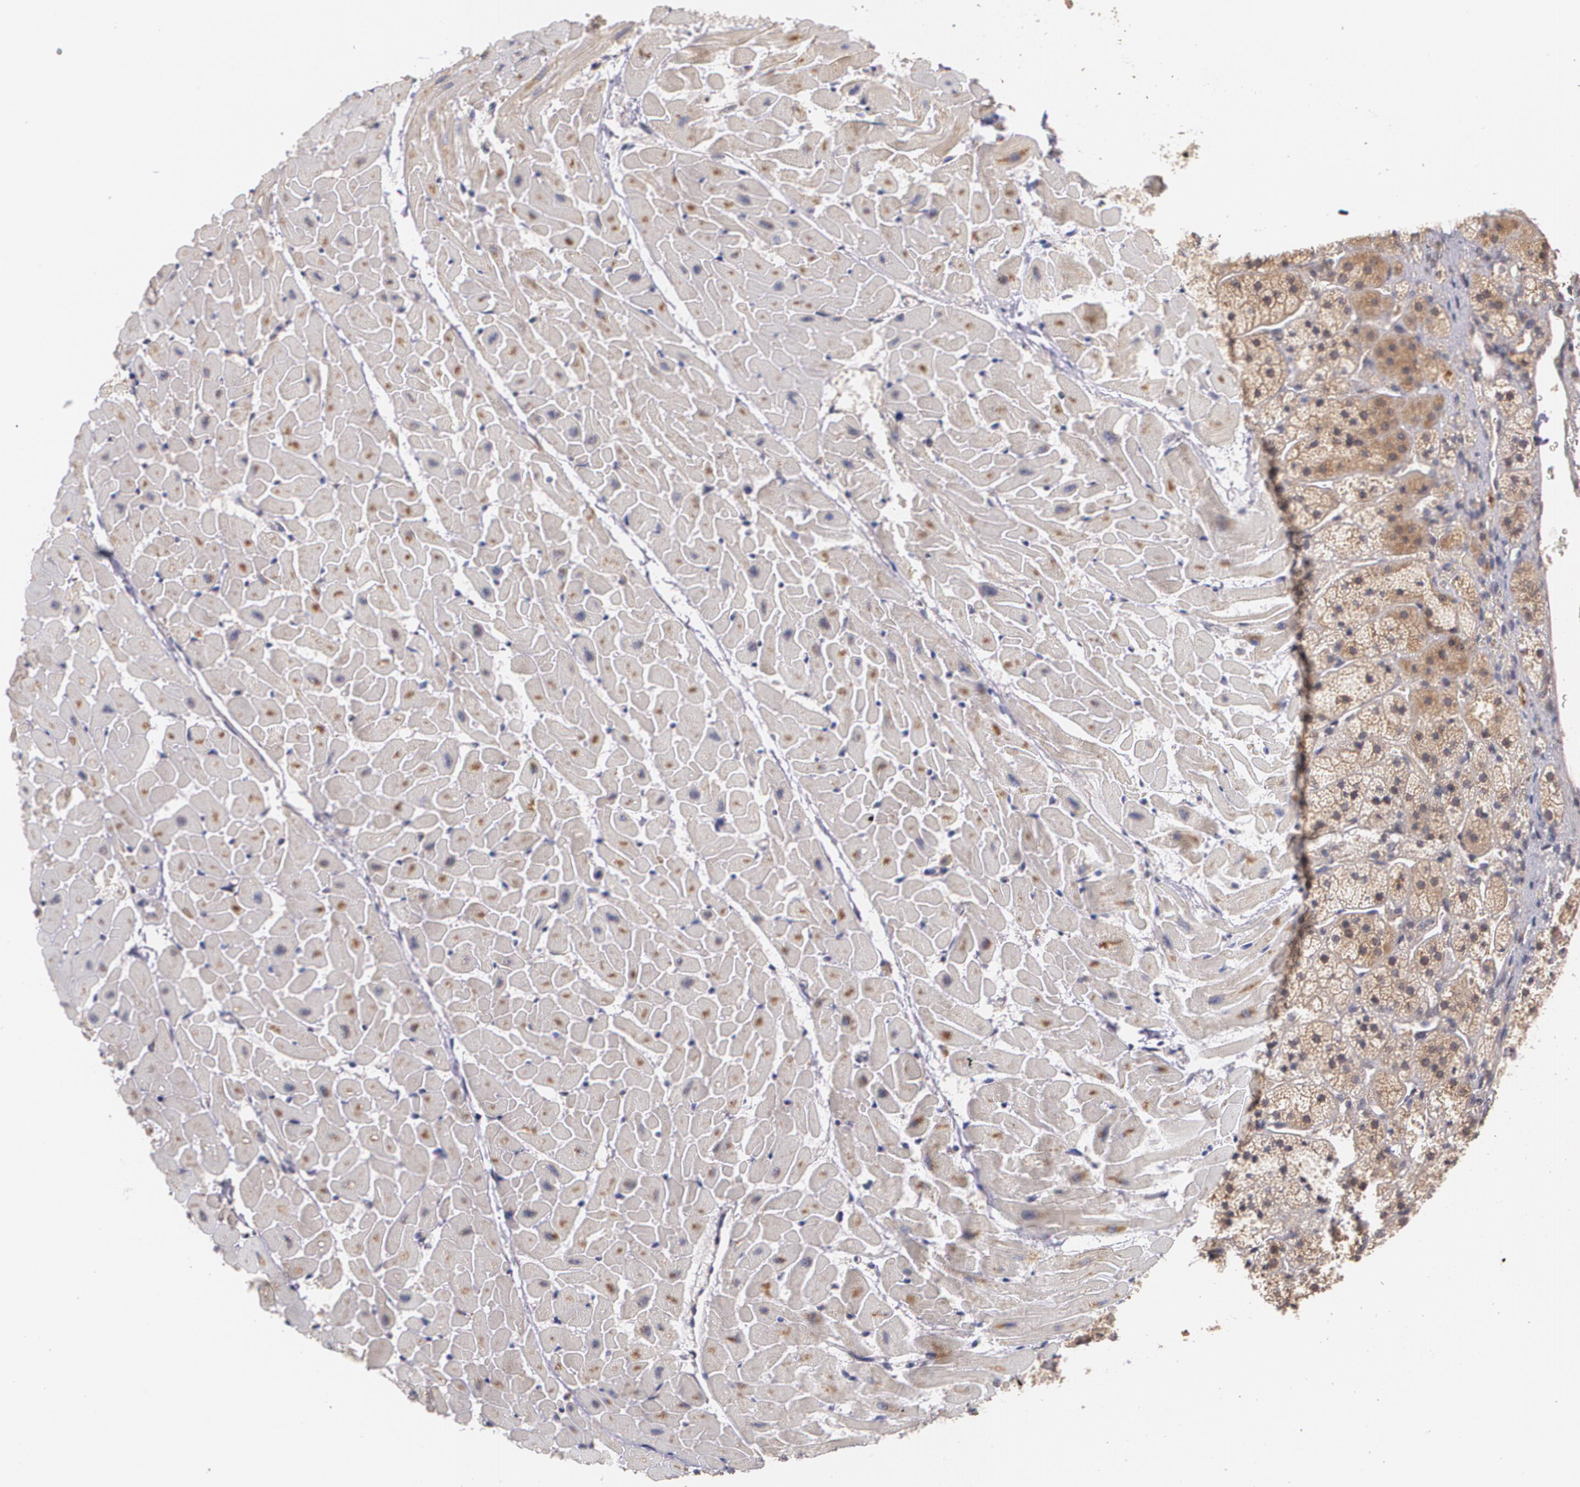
{"staining": {"intensity": "moderate", "quantity": ">75%", "location": "nuclear"}, "tissue": "heart muscle", "cell_type": "Cardiomyocytes", "image_type": "normal", "snomed": [{"axis": "morphology", "description": "Normal tissue, NOS"}, {"axis": "topography", "description": "Heart"}], "caption": "This histopathology image shows benign heart muscle stained with IHC to label a protein in brown. The nuclear of cardiomyocytes show moderate positivity for the protein. Nuclei are counter-stained blue.", "gene": "IFNGR2", "patient": {"sex": "female", "age": 19}}